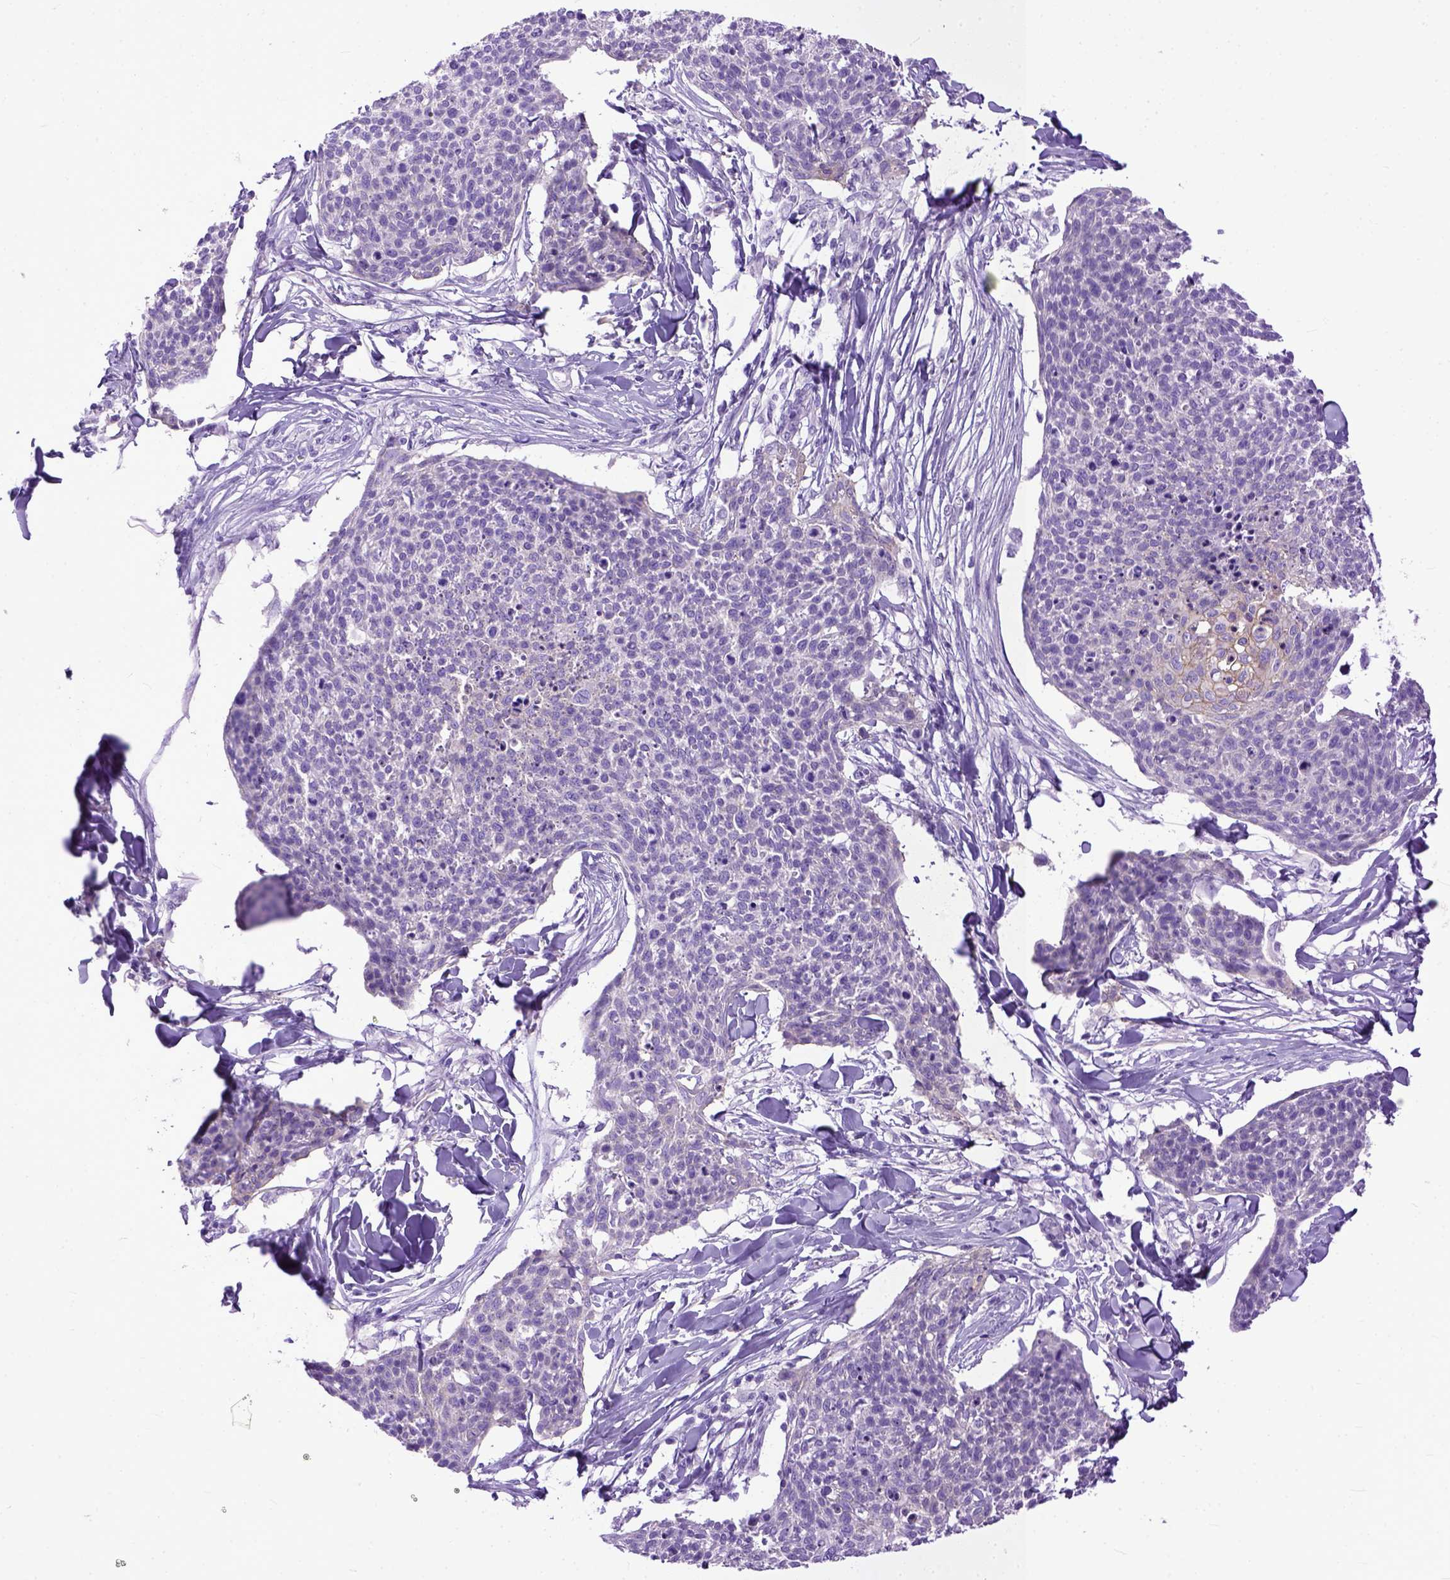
{"staining": {"intensity": "negative", "quantity": "none", "location": "none"}, "tissue": "skin cancer", "cell_type": "Tumor cells", "image_type": "cancer", "snomed": [{"axis": "morphology", "description": "Squamous cell carcinoma, NOS"}, {"axis": "topography", "description": "Skin"}, {"axis": "topography", "description": "Vulva"}], "caption": "The image exhibits no significant positivity in tumor cells of squamous cell carcinoma (skin).", "gene": "PPL", "patient": {"sex": "female", "age": 75}}